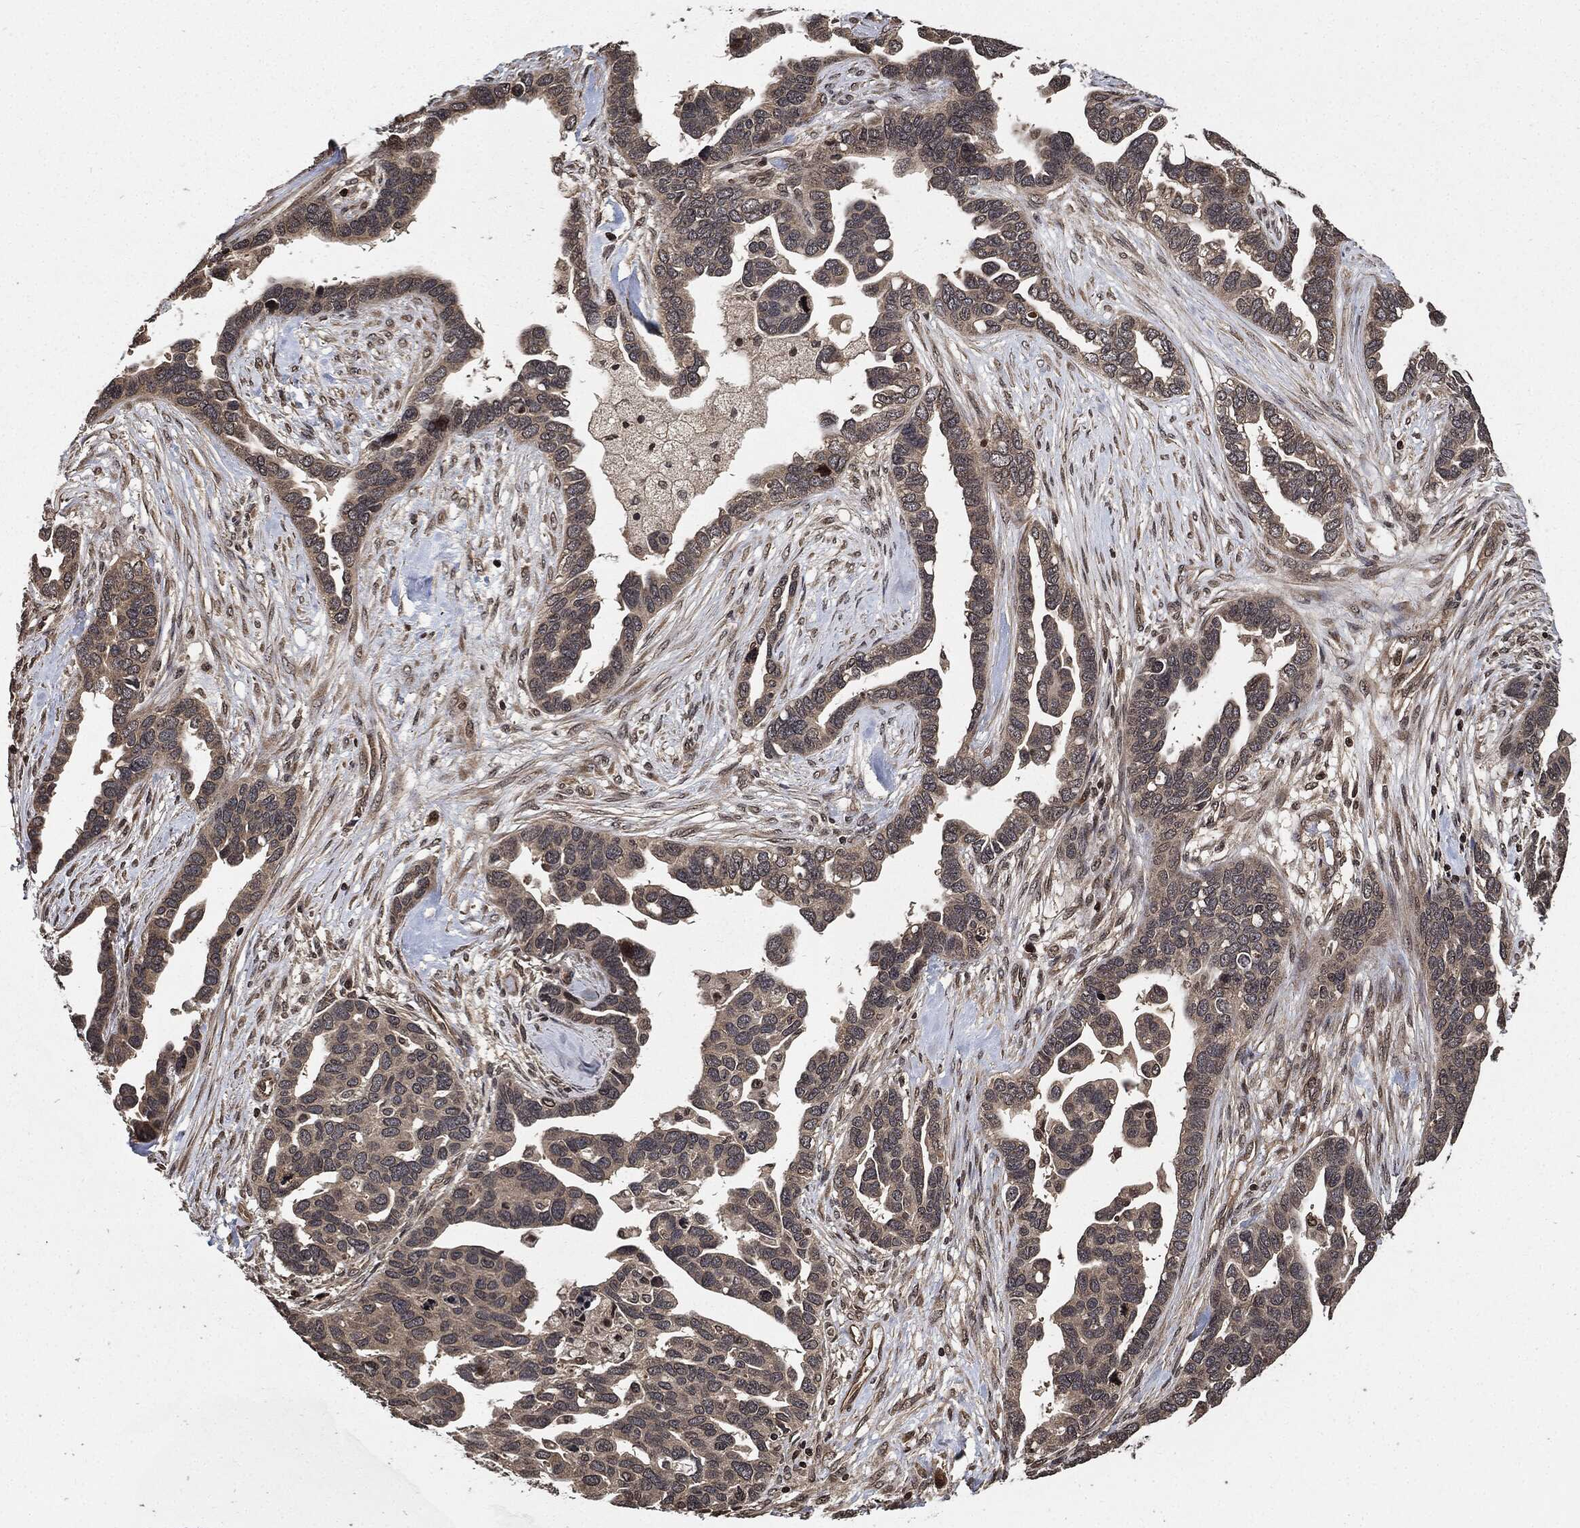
{"staining": {"intensity": "negative", "quantity": "none", "location": "none"}, "tissue": "ovarian cancer", "cell_type": "Tumor cells", "image_type": "cancer", "snomed": [{"axis": "morphology", "description": "Cystadenocarcinoma, serous, NOS"}, {"axis": "topography", "description": "Ovary"}], "caption": "DAB (3,3'-diaminobenzidine) immunohistochemical staining of serous cystadenocarcinoma (ovarian) demonstrates no significant positivity in tumor cells.", "gene": "PDK1", "patient": {"sex": "female", "age": 54}}